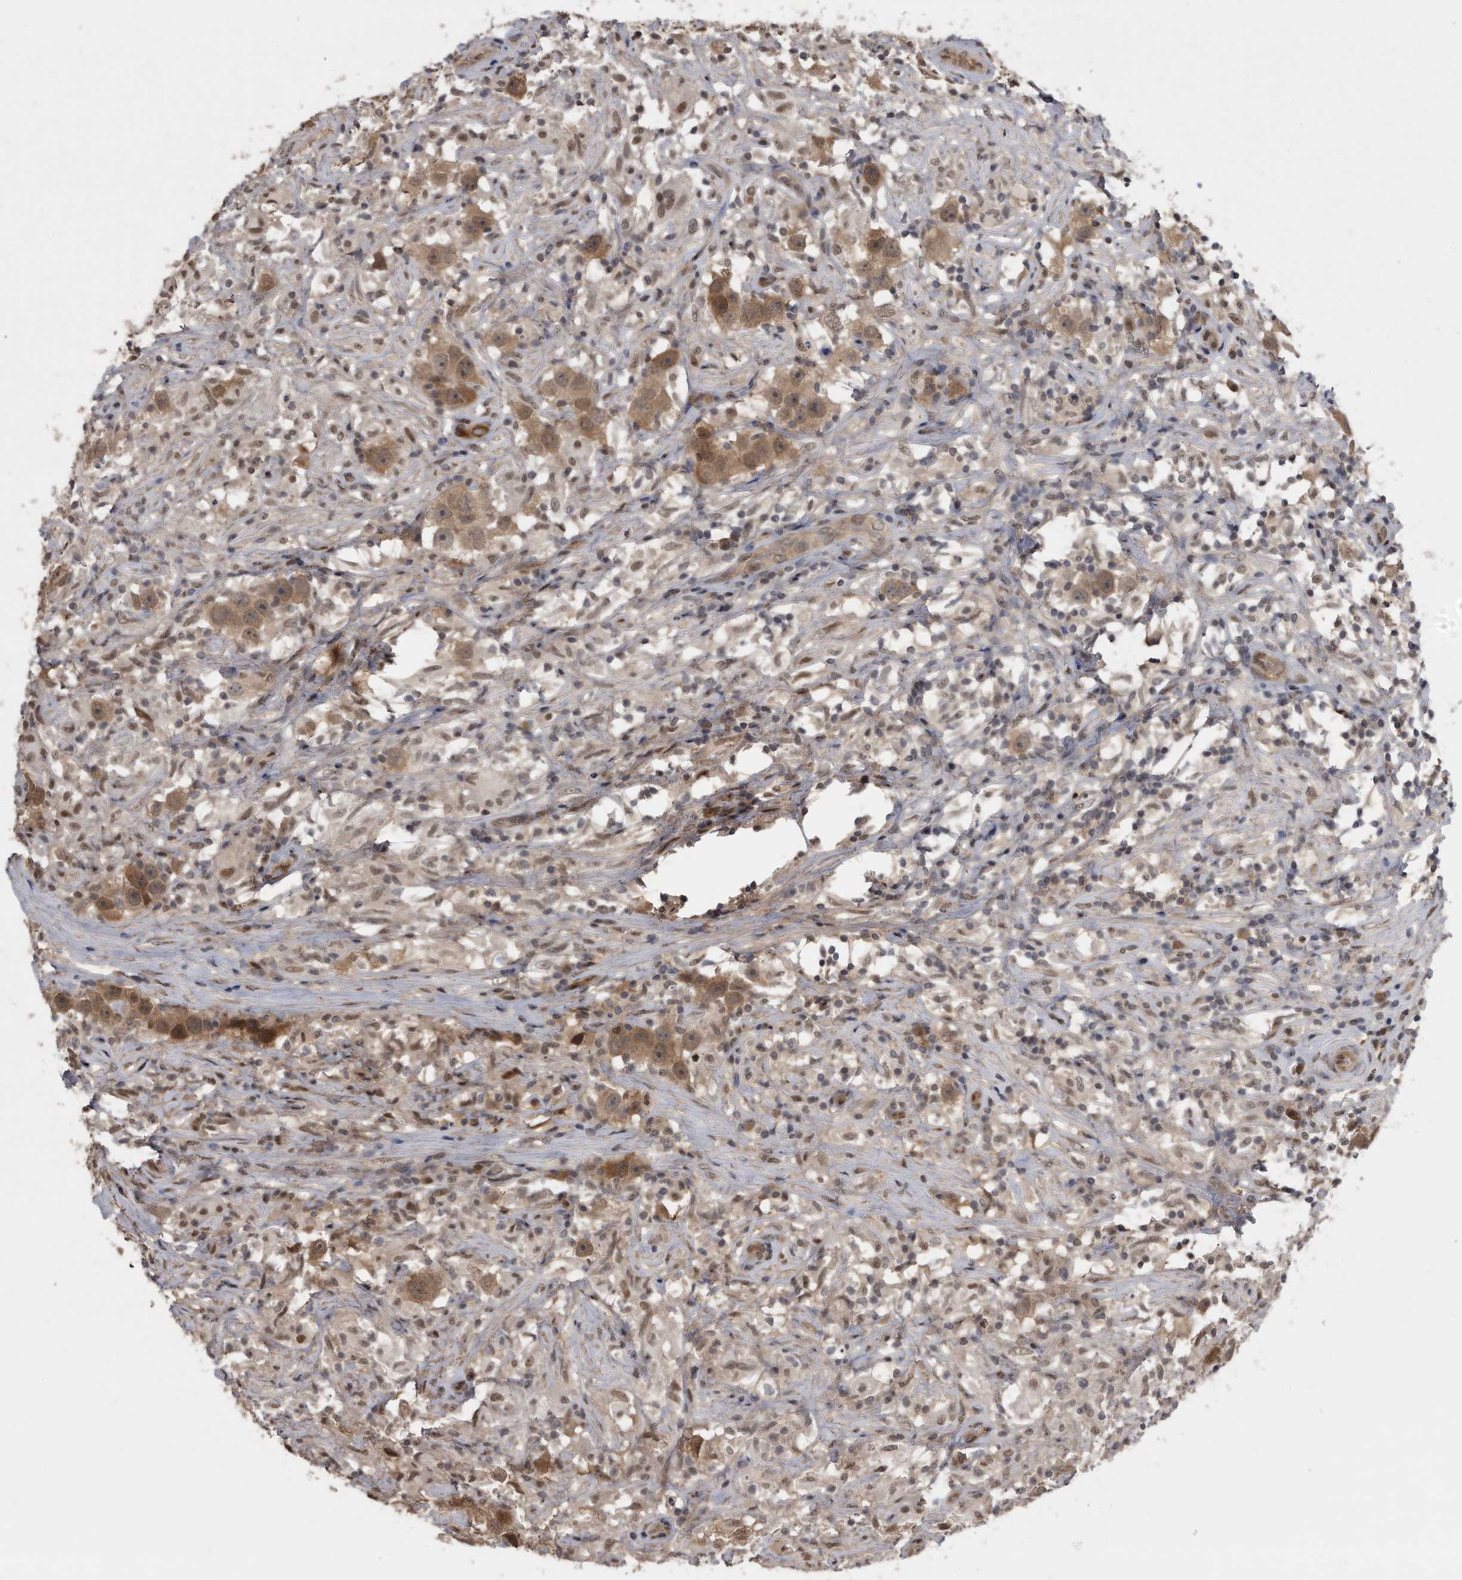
{"staining": {"intensity": "moderate", "quantity": ">75%", "location": "cytoplasmic/membranous,nuclear"}, "tissue": "testis cancer", "cell_type": "Tumor cells", "image_type": "cancer", "snomed": [{"axis": "morphology", "description": "Seminoma, NOS"}, {"axis": "topography", "description": "Testis"}], "caption": "Seminoma (testis) was stained to show a protein in brown. There is medium levels of moderate cytoplasmic/membranous and nuclear expression in approximately >75% of tumor cells.", "gene": "RAD23B", "patient": {"sex": "male", "age": 49}}